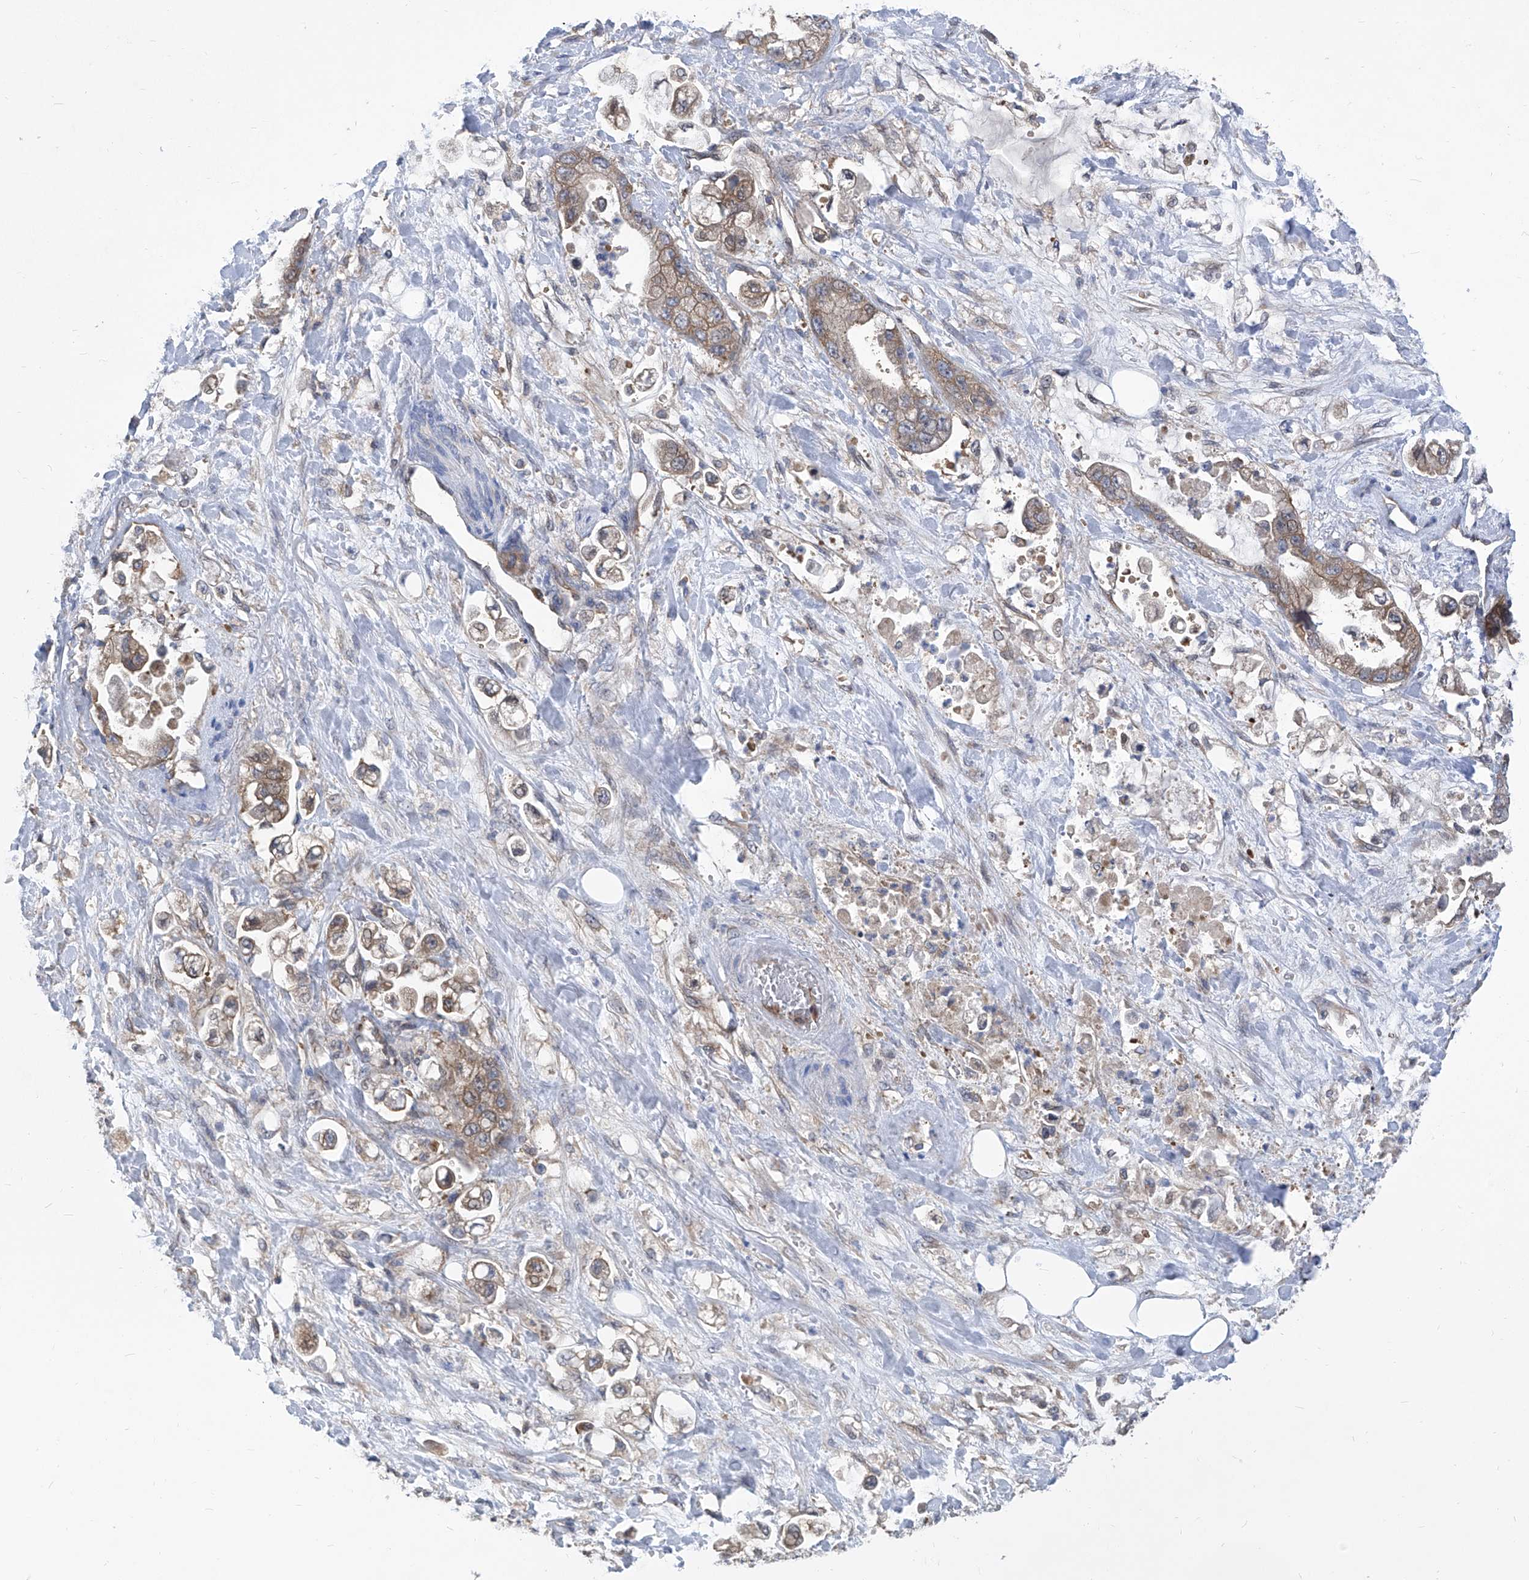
{"staining": {"intensity": "weak", "quantity": ">75%", "location": "cytoplasmic/membranous"}, "tissue": "stomach cancer", "cell_type": "Tumor cells", "image_type": "cancer", "snomed": [{"axis": "morphology", "description": "Adenocarcinoma, NOS"}, {"axis": "topography", "description": "Stomach"}], "caption": "There is low levels of weak cytoplasmic/membranous staining in tumor cells of adenocarcinoma (stomach), as demonstrated by immunohistochemical staining (brown color).", "gene": "EIF3M", "patient": {"sex": "male", "age": 62}}